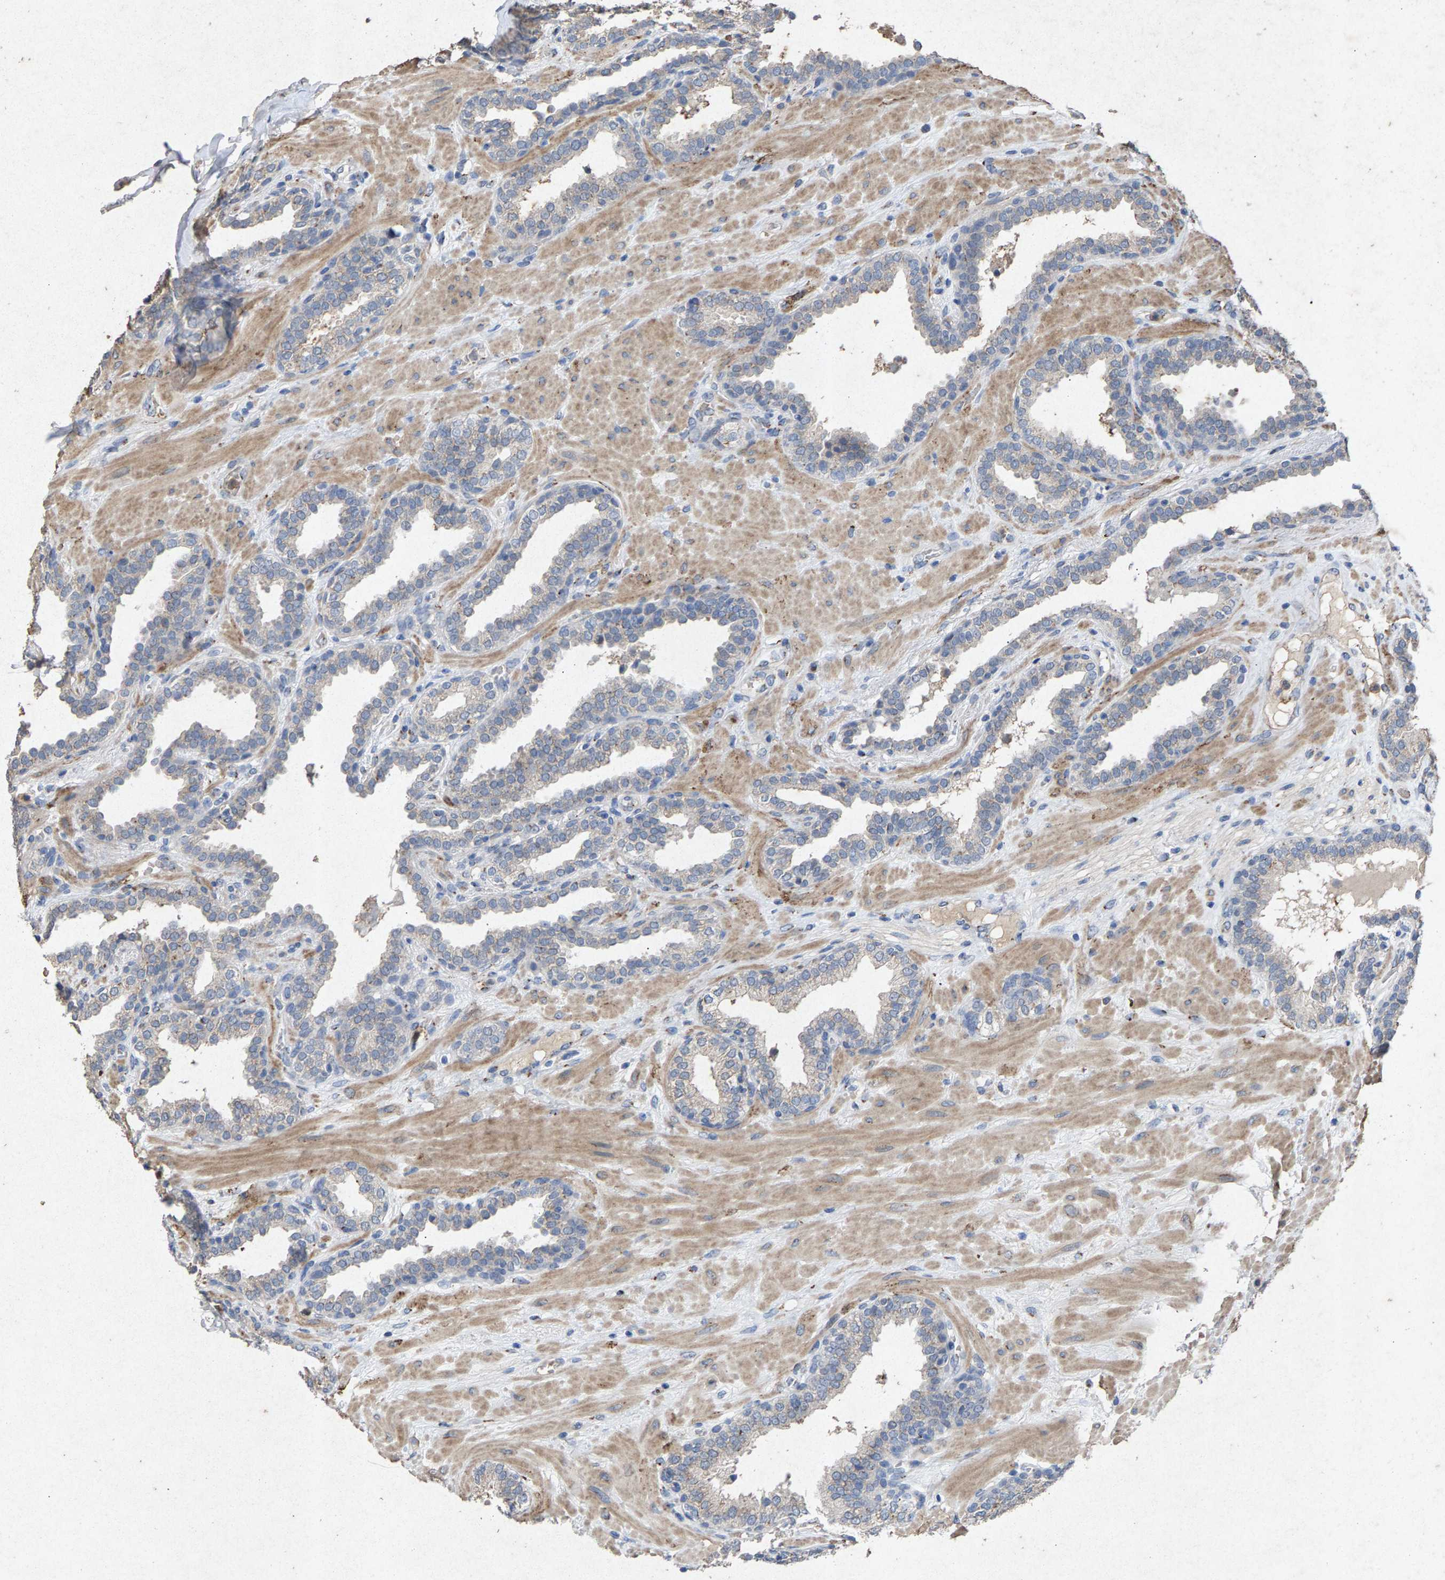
{"staining": {"intensity": "moderate", "quantity": "25%-75%", "location": "cytoplasmic/membranous"}, "tissue": "prostate", "cell_type": "Glandular cells", "image_type": "normal", "snomed": [{"axis": "morphology", "description": "Normal tissue, NOS"}, {"axis": "topography", "description": "Prostate"}], "caption": "Protein staining of benign prostate reveals moderate cytoplasmic/membranous positivity in about 25%-75% of glandular cells.", "gene": "MAN2A1", "patient": {"sex": "male", "age": 51}}